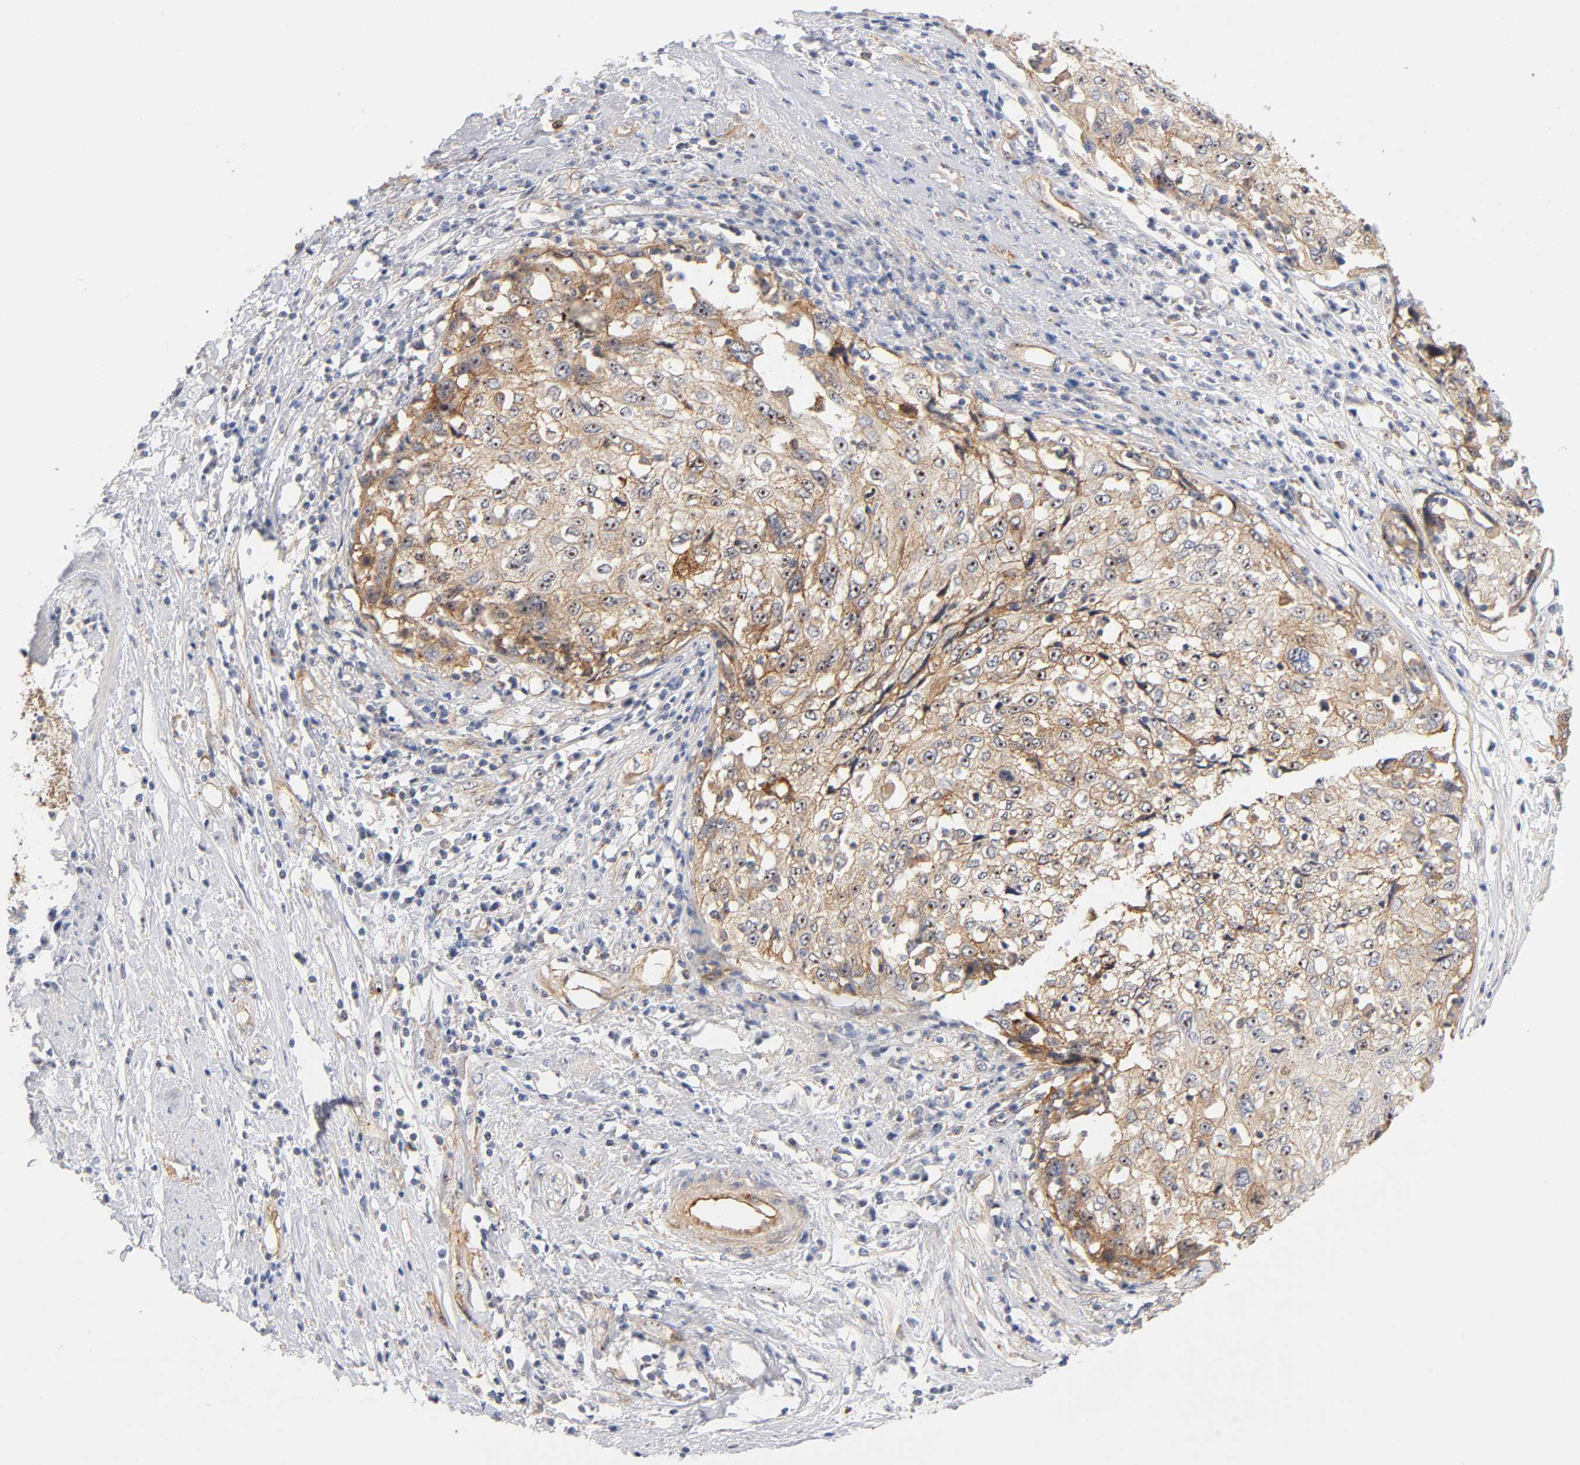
{"staining": {"intensity": "strong", "quantity": ">75%", "location": "cytoplasmic/membranous,nuclear"}, "tissue": "cervical cancer", "cell_type": "Tumor cells", "image_type": "cancer", "snomed": [{"axis": "morphology", "description": "Squamous cell carcinoma, NOS"}, {"axis": "topography", "description": "Cervix"}], "caption": "DAB immunohistochemical staining of human cervical cancer (squamous cell carcinoma) exhibits strong cytoplasmic/membranous and nuclear protein expression in approximately >75% of tumor cells. (brown staining indicates protein expression, while blue staining denotes nuclei).", "gene": "PLD1", "patient": {"sex": "female", "age": 57}}